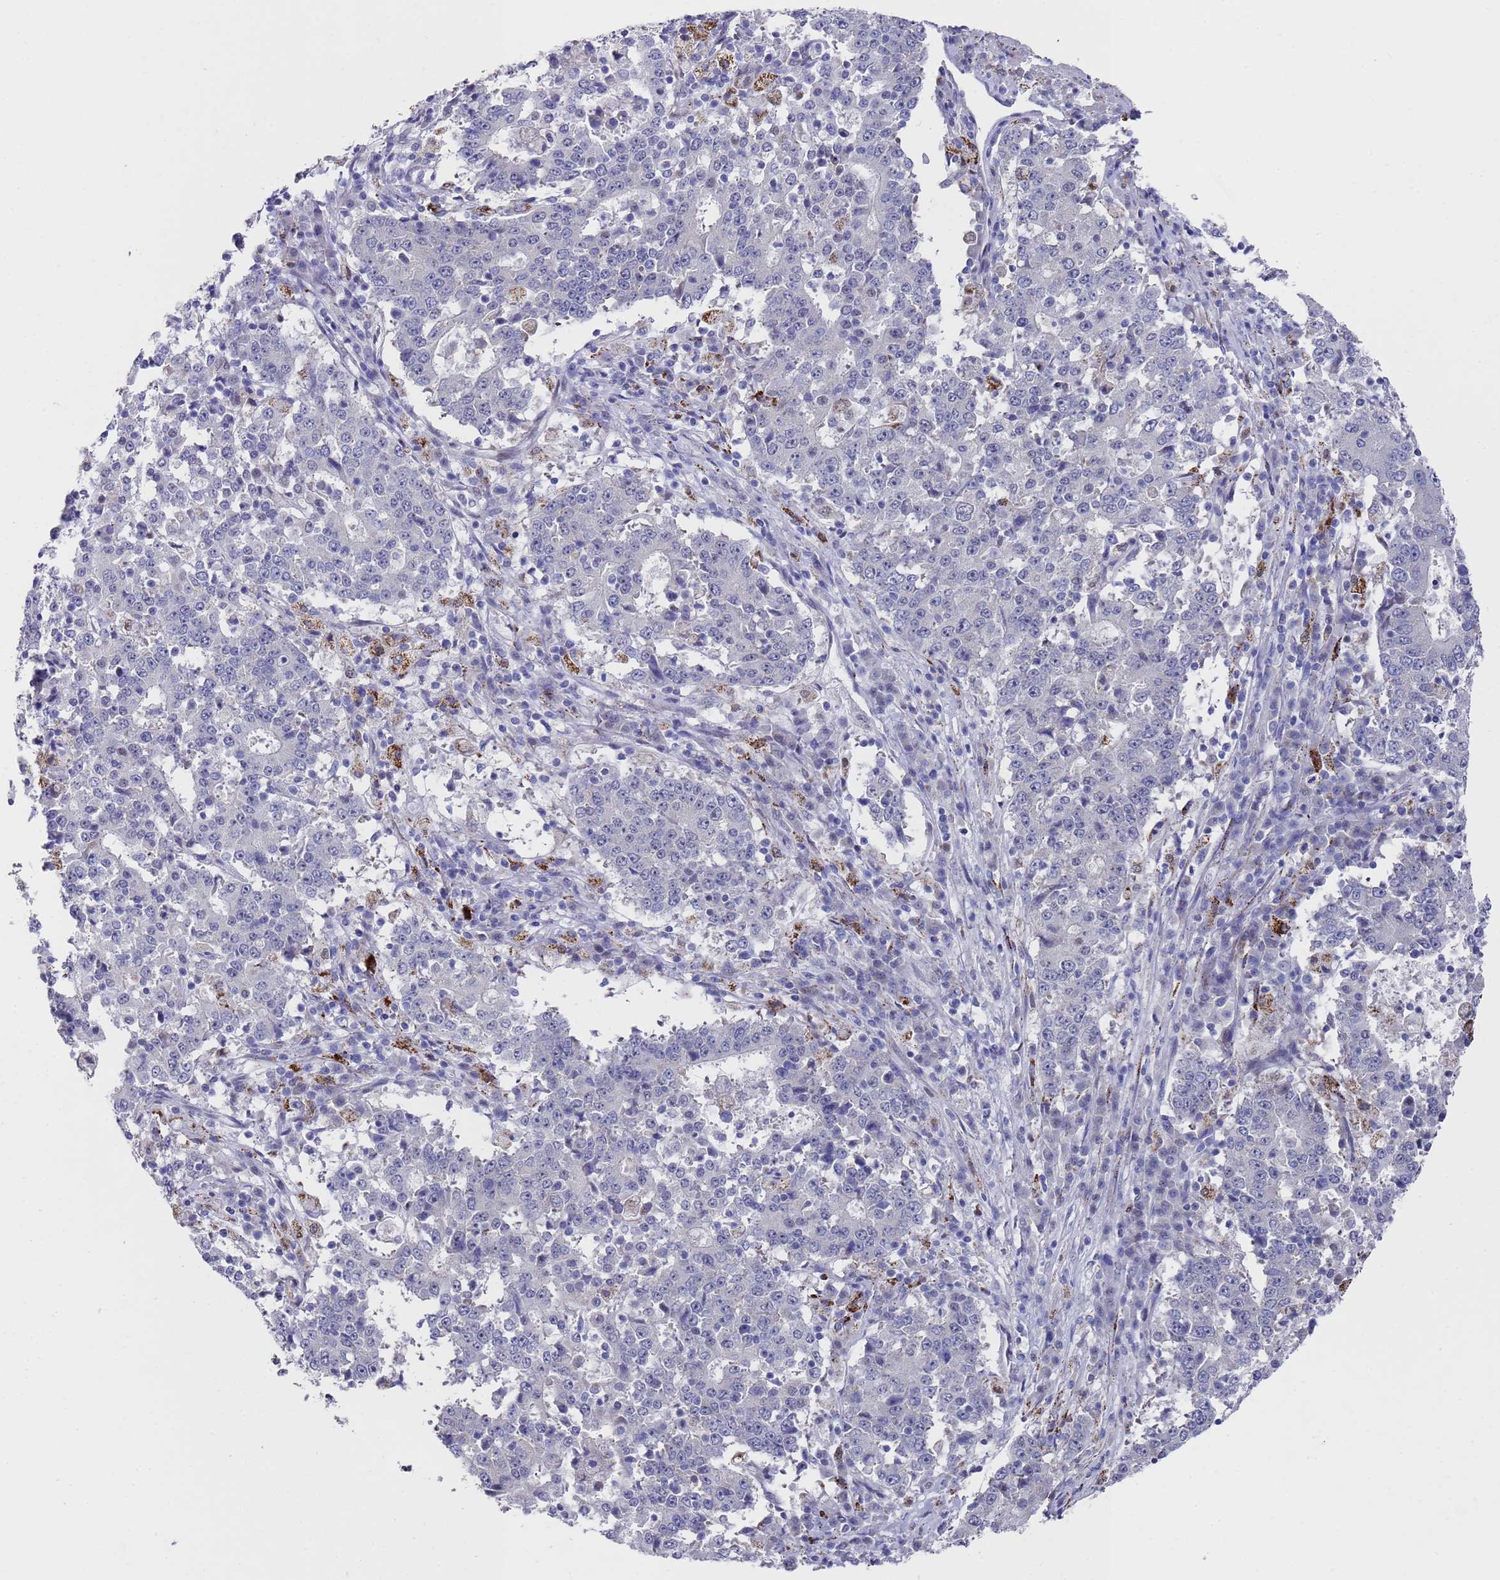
{"staining": {"intensity": "negative", "quantity": "none", "location": "none"}, "tissue": "stomach cancer", "cell_type": "Tumor cells", "image_type": "cancer", "snomed": [{"axis": "morphology", "description": "Adenocarcinoma, NOS"}, {"axis": "topography", "description": "Stomach"}], "caption": "This image is of adenocarcinoma (stomach) stained with immunohistochemistry (IHC) to label a protein in brown with the nuclei are counter-stained blue. There is no staining in tumor cells.", "gene": "COPS6", "patient": {"sex": "male", "age": 59}}